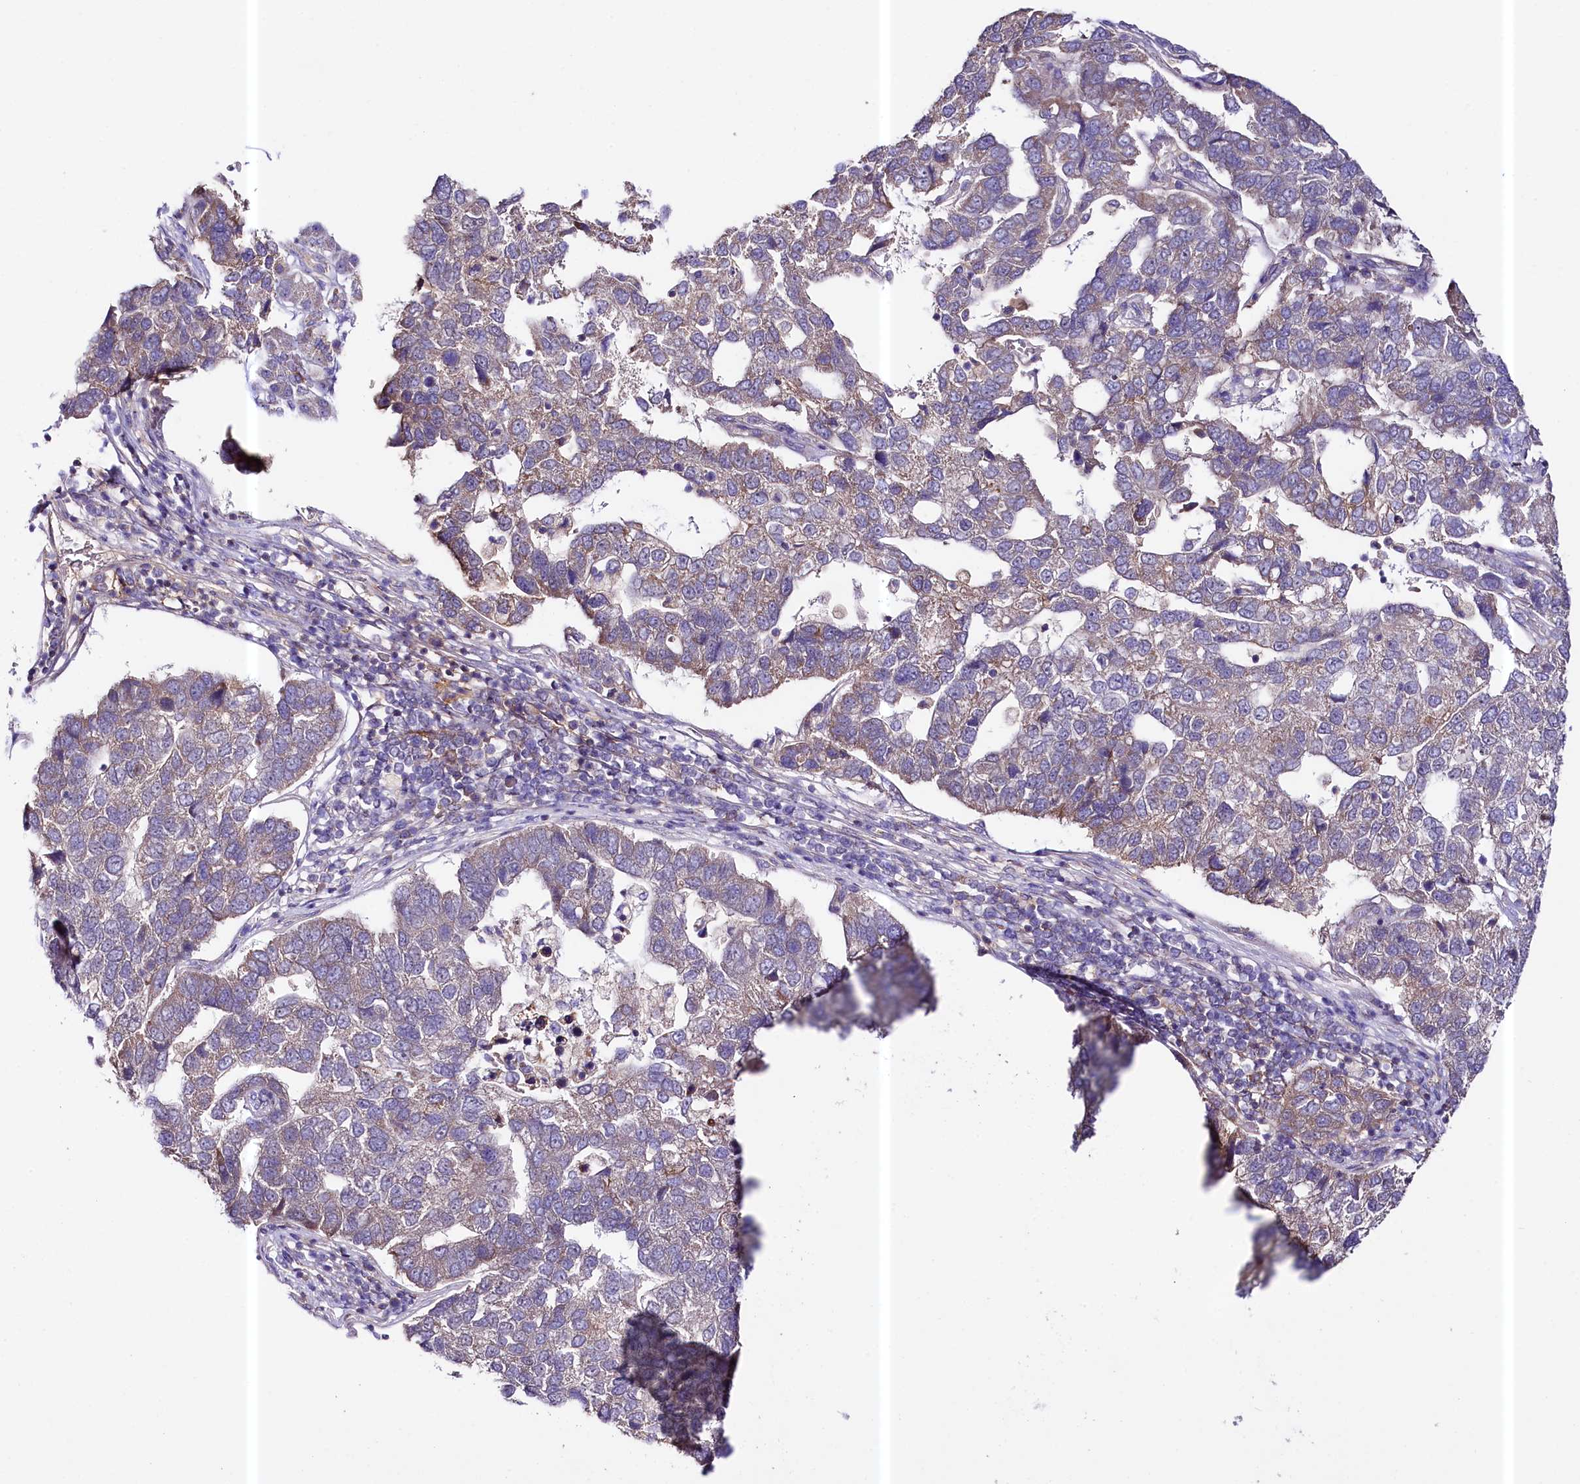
{"staining": {"intensity": "moderate", "quantity": "25%-75%", "location": "cytoplasmic/membranous"}, "tissue": "pancreatic cancer", "cell_type": "Tumor cells", "image_type": "cancer", "snomed": [{"axis": "morphology", "description": "Adenocarcinoma, NOS"}, {"axis": "topography", "description": "Pancreas"}], "caption": "IHC image of pancreatic cancer stained for a protein (brown), which shows medium levels of moderate cytoplasmic/membranous expression in about 25%-75% of tumor cells.", "gene": "CEP295", "patient": {"sex": "female", "age": 61}}